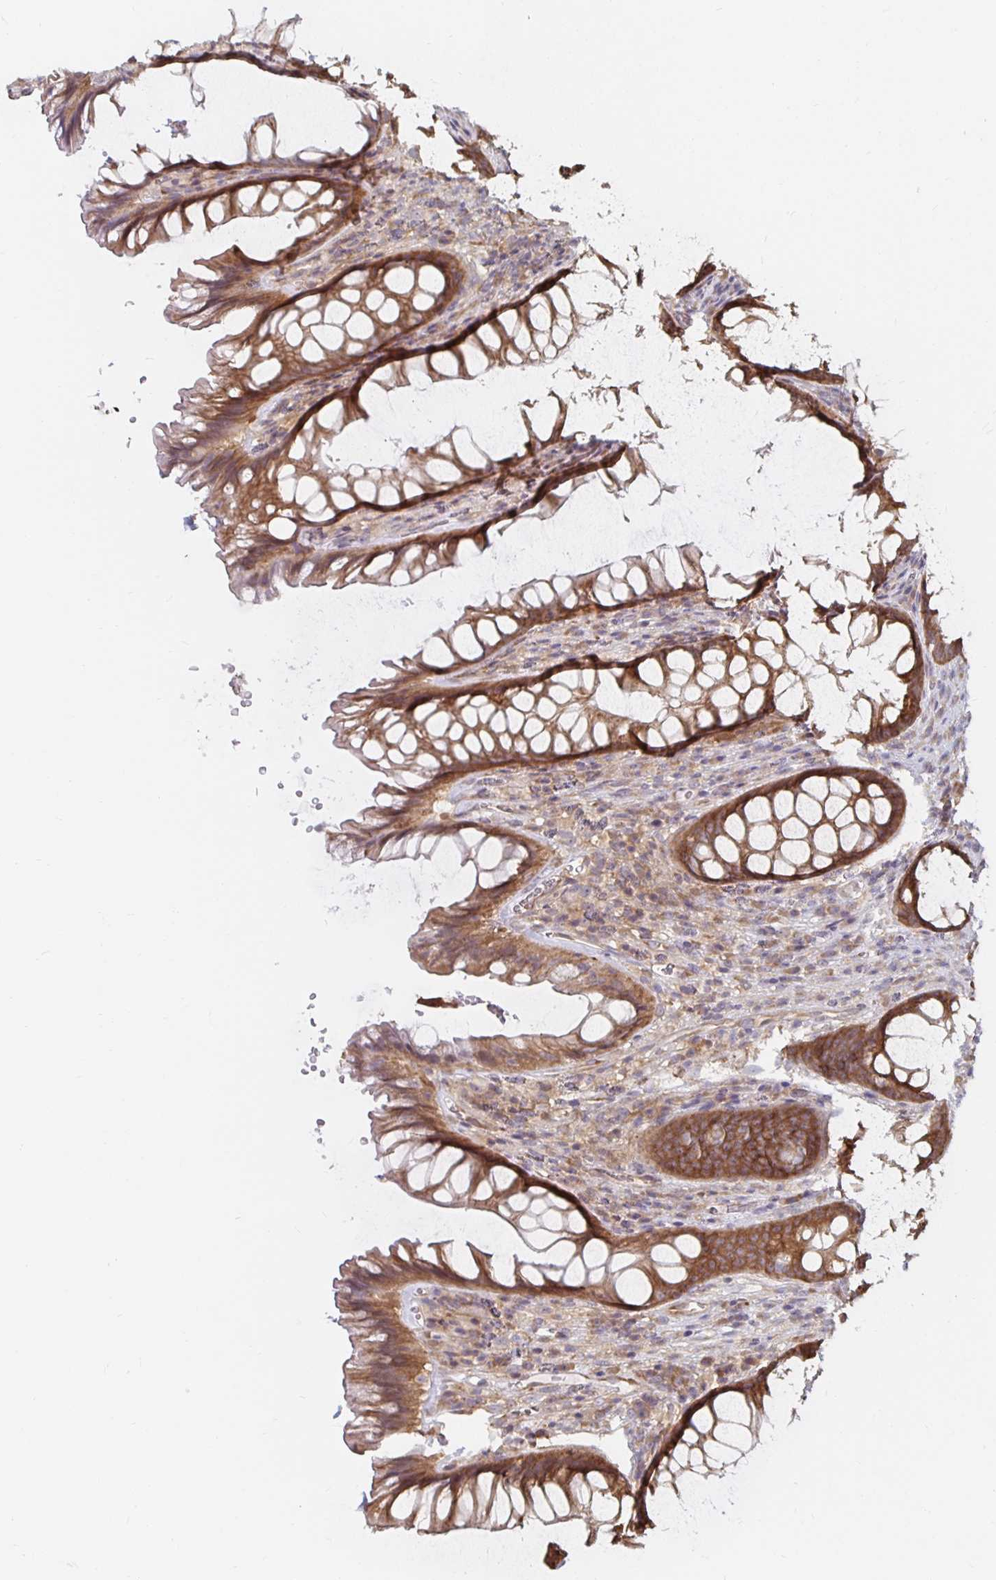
{"staining": {"intensity": "moderate", "quantity": ">75%", "location": "cytoplasmic/membranous"}, "tissue": "rectum", "cell_type": "Glandular cells", "image_type": "normal", "snomed": [{"axis": "morphology", "description": "Normal tissue, NOS"}, {"axis": "topography", "description": "Rectum"}], "caption": "IHC staining of normal rectum, which shows medium levels of moderate cytoplasmic/membranous staining in approximately >75% of glandular cells indicating moderate cytoplasmic/membranous protein positivity. The staining was performed using DAB (brown) for protein detection and nuclei were counterstained in hematoxylin (blue).", "gene": "PDAP1", "patient": {"sex": "male", "age": 53}}